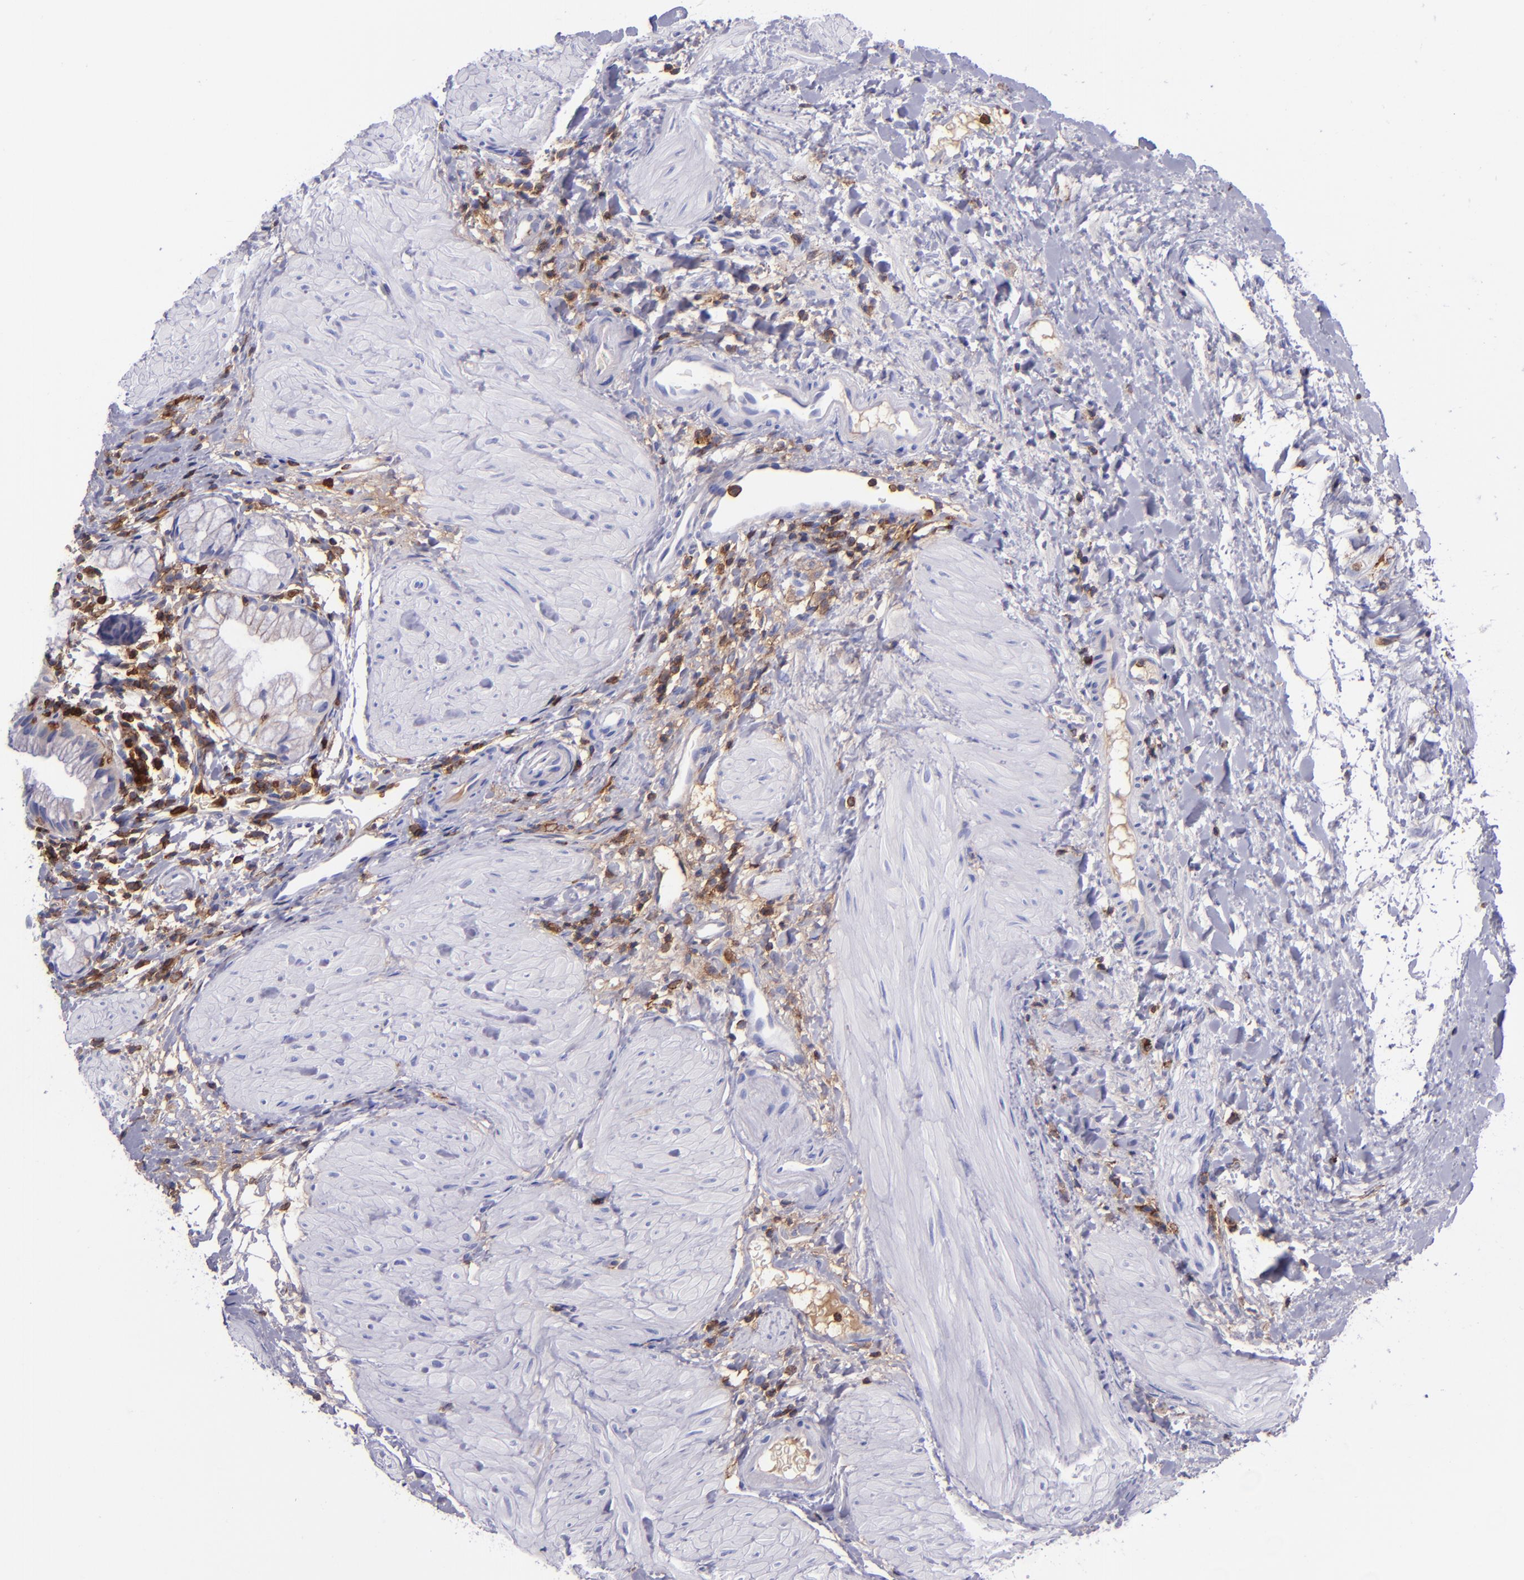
{"staining": {"intensity": "negative", "quantity": "none", "location": "none"}, "tissue": "gallbladder", "cell_type": "Glandular cells", "image_type": "normal", "snomed": [{"axis": "morphology", "description": "Normal tissue, NOS"}, {"axis": "morphology", "description": "Inflammation, NOS"}, {"axis": "topography", "description": "Gallbladder"}], "caption": "The micrograph displays no staining of glandular cells in benign gallbladder.", "gene": "ICAM3", "patient": {"sex": "male", "age": 66}}